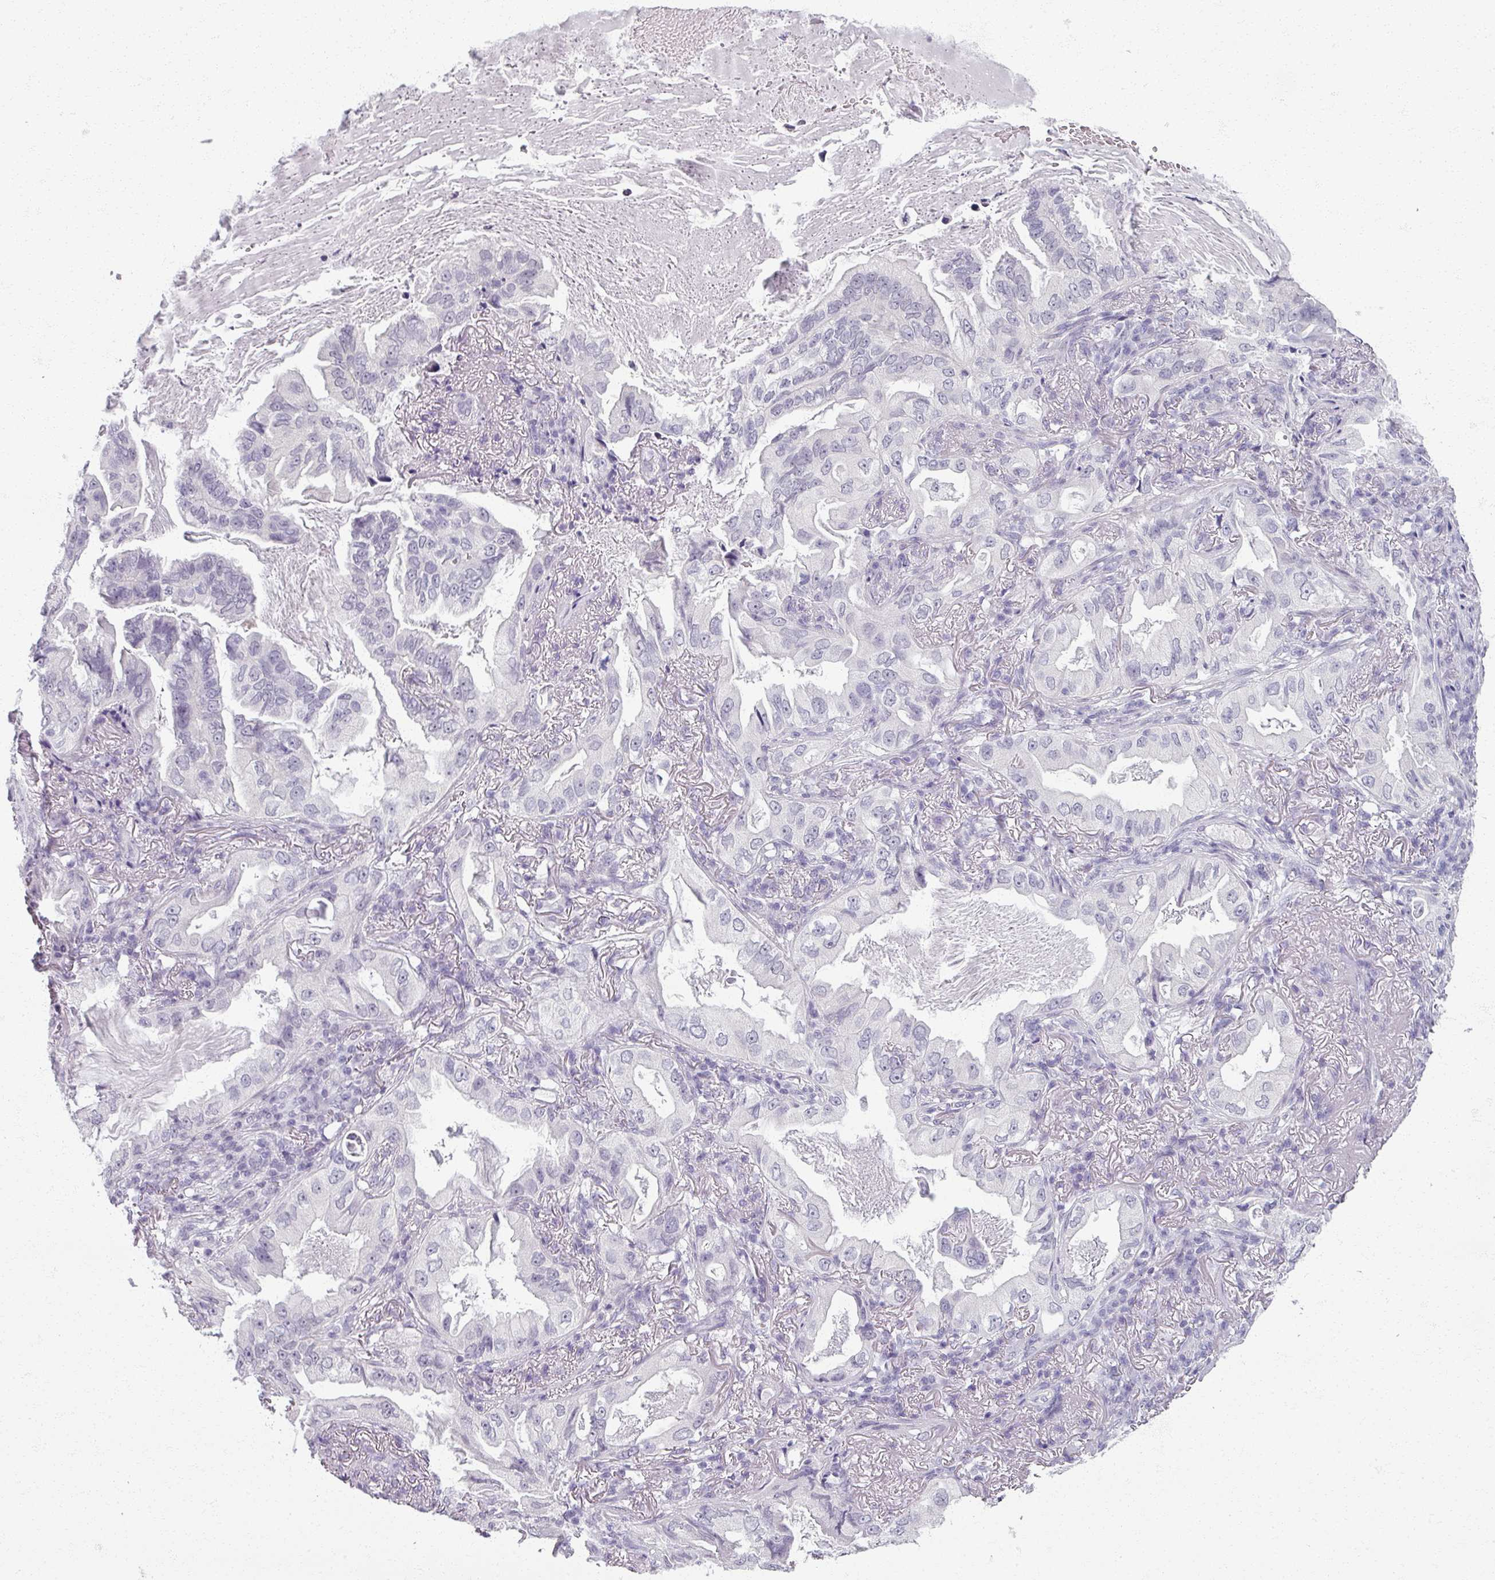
{"staining": {"intensity": "negative", "quantity": "none", "location": "none"}, "tissue": "lung cancer", "cell_type": "Tumor cells", "image_type": "cancer", "snomed": [{"axis": "morphology", "description": "Adenocarcinoma, NOS"}, {"axis": "topography", "description": "Lung"}], "caption": "Tumor cells show no significant protein positivity in lung cancer. (DAB immunohistochemistry with hematoxylin counter stain).", "gene": "RFPL2", "patient": {"sex": "female", "age": 69}}